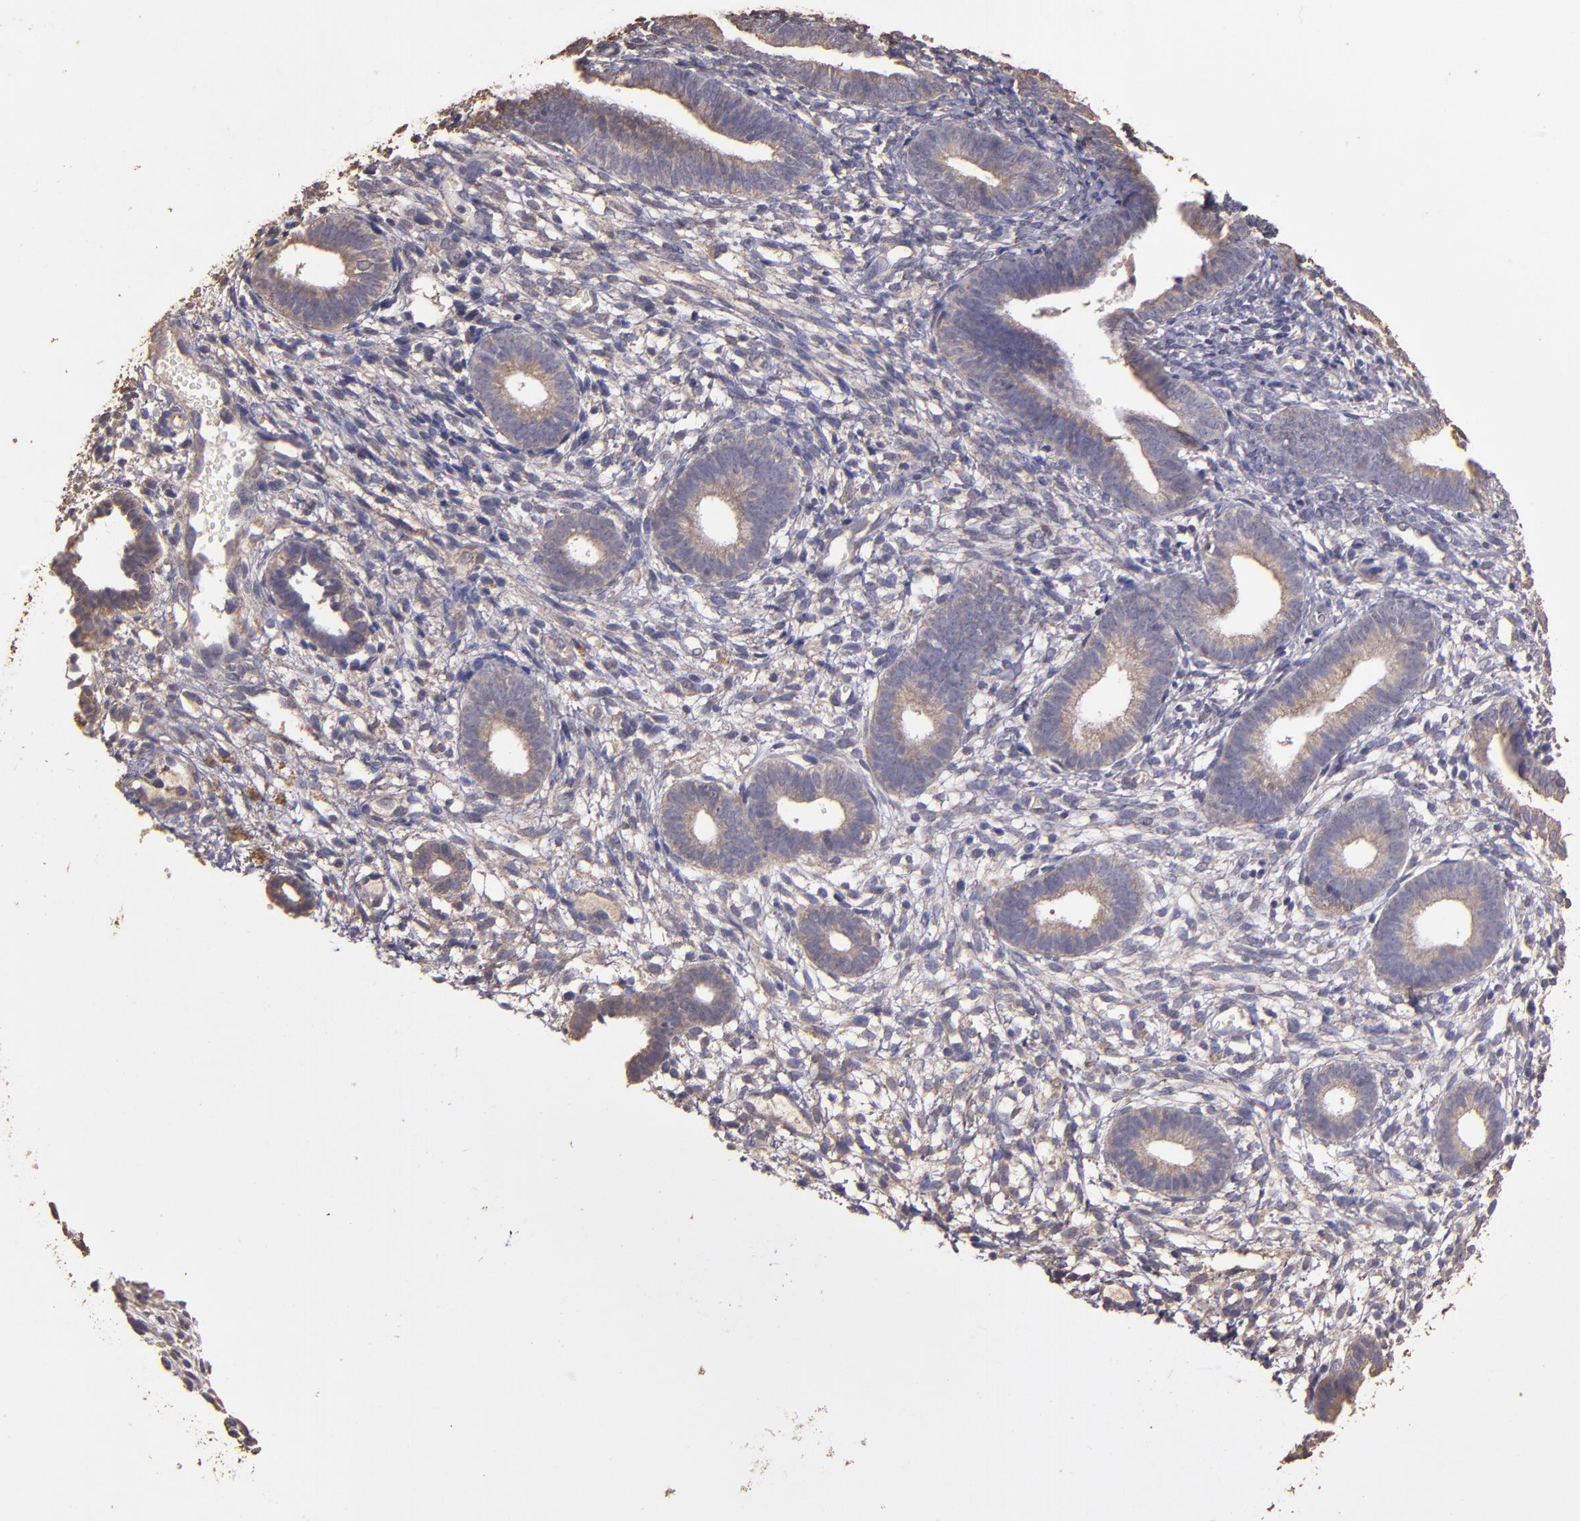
{"staining": {"intensity": "weak", "quantity": ">75%", "location": "cytoplasmic/membranous"}, "tissue": "endometrium", "cell_type": "Cells in endometrial stroma", "image_type": "normal", "snomed": [{"axis": "morphology", "description": "Normal tissue, NOS"}, {"axis": "topography", "description": "Smooth muscle"}, {"axis": "topography", "description": "Endometrium"}], "caption": "Approximately >75% of cells in endometrial stroma in normal endometrium reveal weak cytoplasmic/membranous protein staining as visualized by brown immunohistochemical staining.", "gene": "HECTD1", "patient": {"sex": "female", "age": 57}}